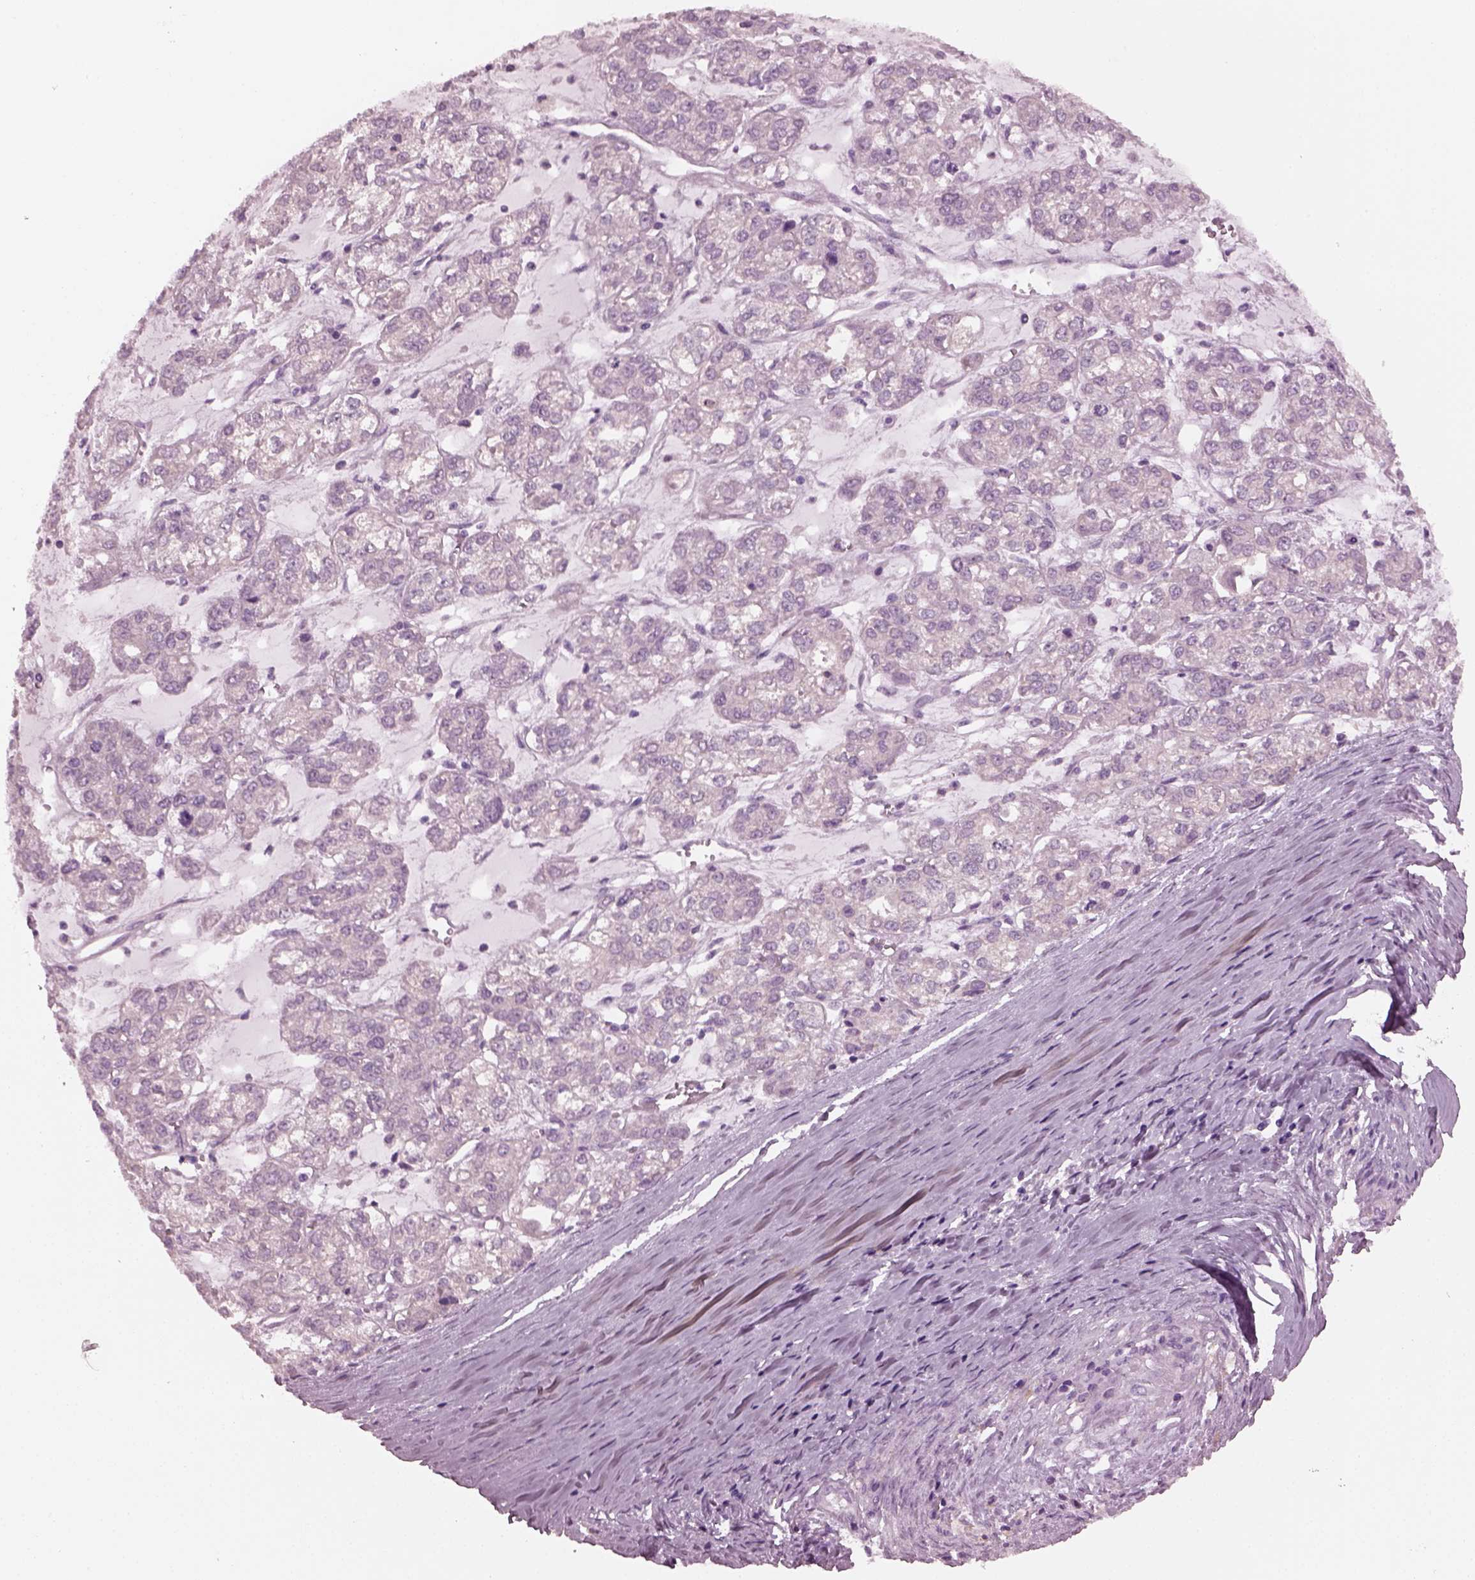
{"staining": {"intensity": "negative", "quantity": "none", "location": "none"}, "tissue": "ovarian cancer", "cell_type": "Tumor cells", "image_type": "cancer", "snomed": [{"axis": "morphology", "description": "Carcinoma, endometroid"}, {"axis": "topography", "description": "Ovary"}], "caption": "High magnification brightfield microscopy of ovarian cancer (endometroid carcinoma) stained with DAB (3,3'-diaminobenzidine) (brown) and counterstained with hematoxylin (blue): tumor cells show no significant staining.", "gene": "SHTN1", "patient": {"sex": "female", "age": 64}}